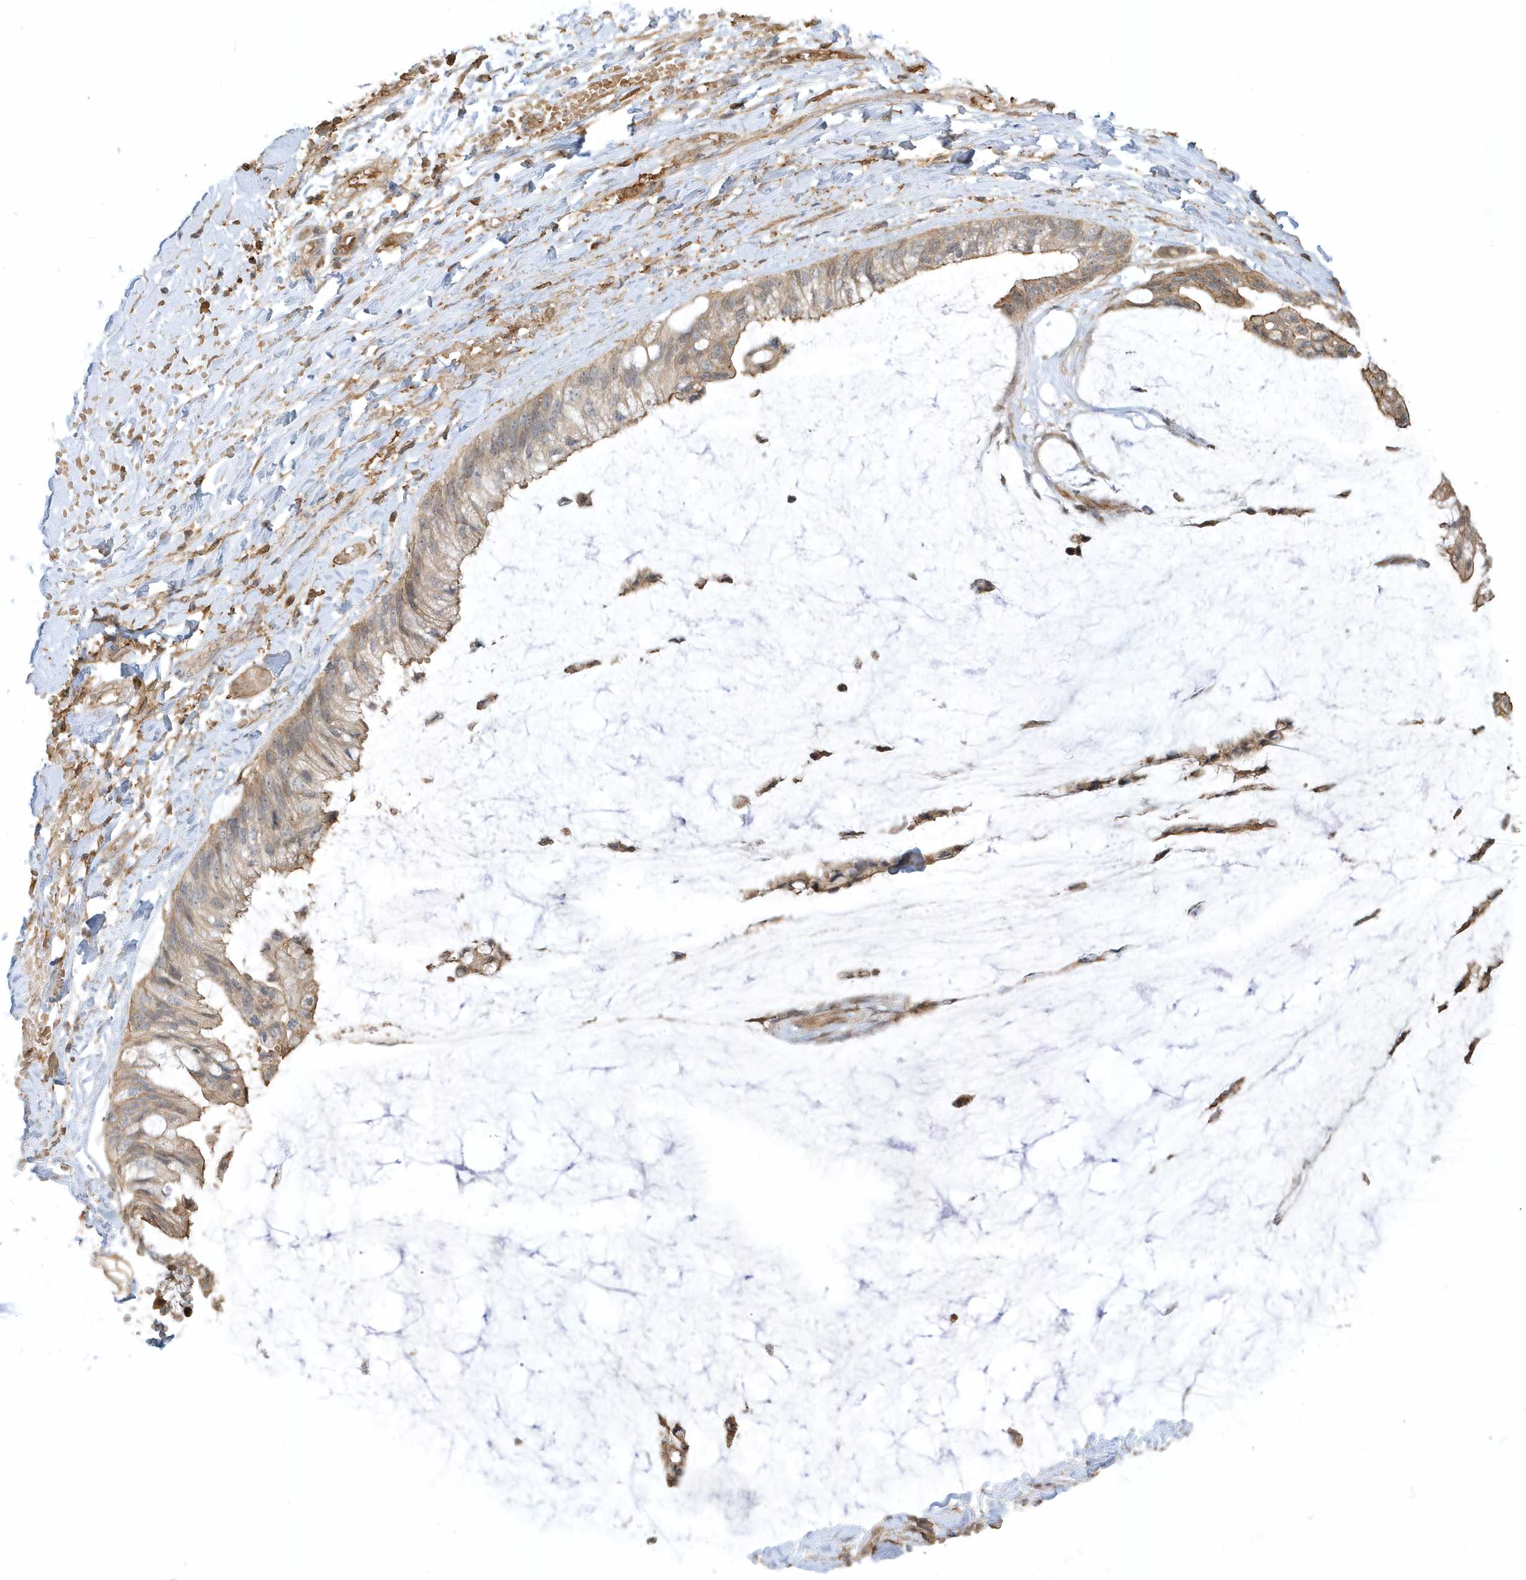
{"staining": {"intensity": "weak", "quantity": "25%-75%", "location": "cytoplasmic/membranous,nuclear"}, "tissue": "ovarian cancer", "cell_type": "Tumor cells", "image_type": "cancer", "snomed": [{"axis": "morphology", "description": "Cystadenocarcinoma, mucinous, NOS"}, {"axis": "topography", "description": "Ovary"}], "caption": "Ovarian cancer (mucinous cystadenocarcinoma) was stained to show a protein in brown. There is low levels of weak cytoplasmic/membranous and nuclear staining in approximately 25%-75% of tumor cells. The protein of interest is stained brown, and the nuclei are stained in blue (DAB (3,3'-diaminobenzidine) IHC with brightfield microscopy, high magnification).", "gene": "ZBTB8A", "patient": {"sex": "female", "age": 39}}